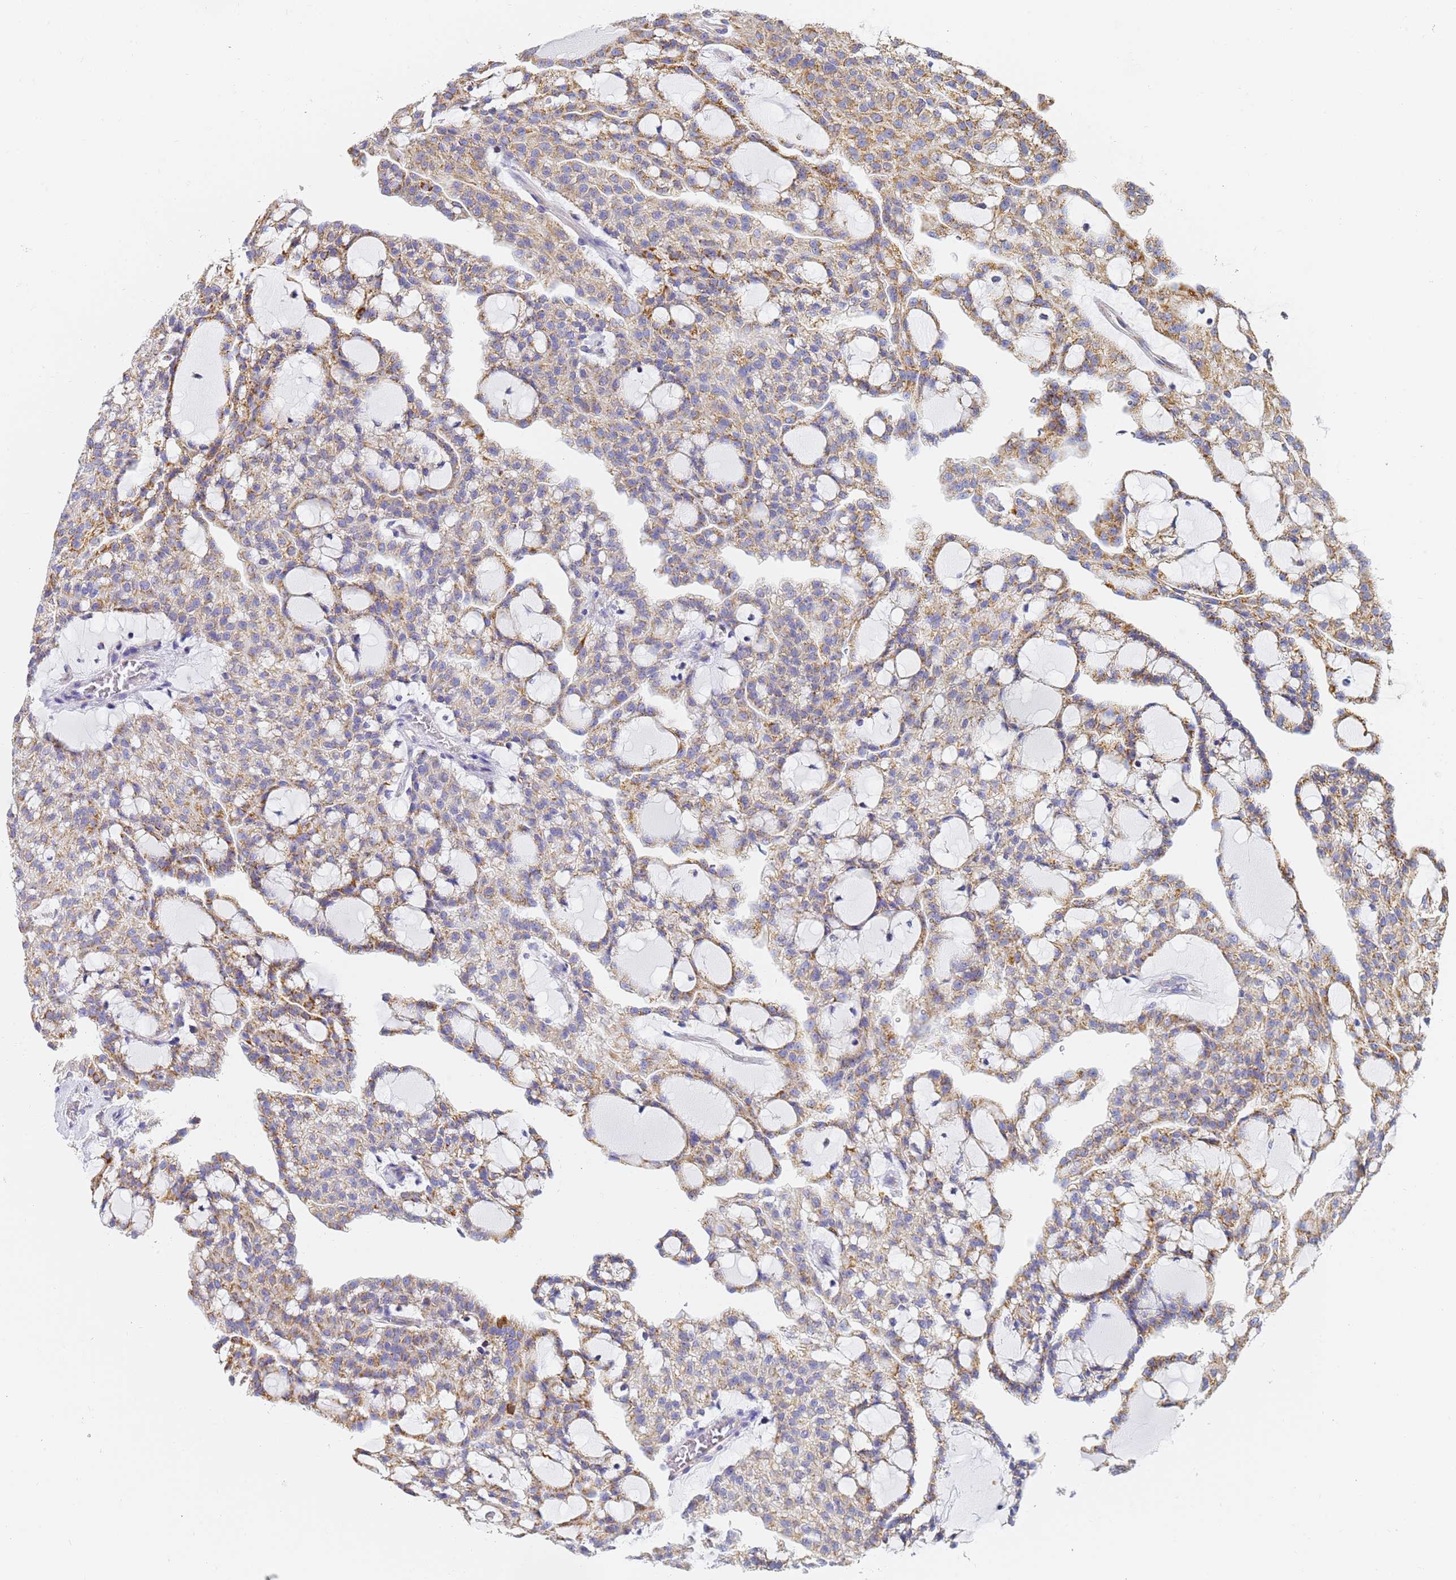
{"staining": {"intensity": "moderate", "quantity": ">75%", "location": "cytoplasmic/membranous"}, "tissue": "renal cancer", "cell_type": "Tumor cells", "image_type": "cancer", "snomed": [{"axis": "morphology", "description": "Adenocarcinoma, NOS"}, {"axis": "topography", "description": "Kidney"}], "caption": "This photomicrograph exhibits adenocarcinoma (renal) stained with immunohistochemistry (IHC) to label a protein in brown. The cytoplasmic/membranous of tumor cells show moderate positivity for the protein. Nuclei are counter-stained blue.", "gene": "CNIH4", "patient": {"sex": "male", "age": 63}}